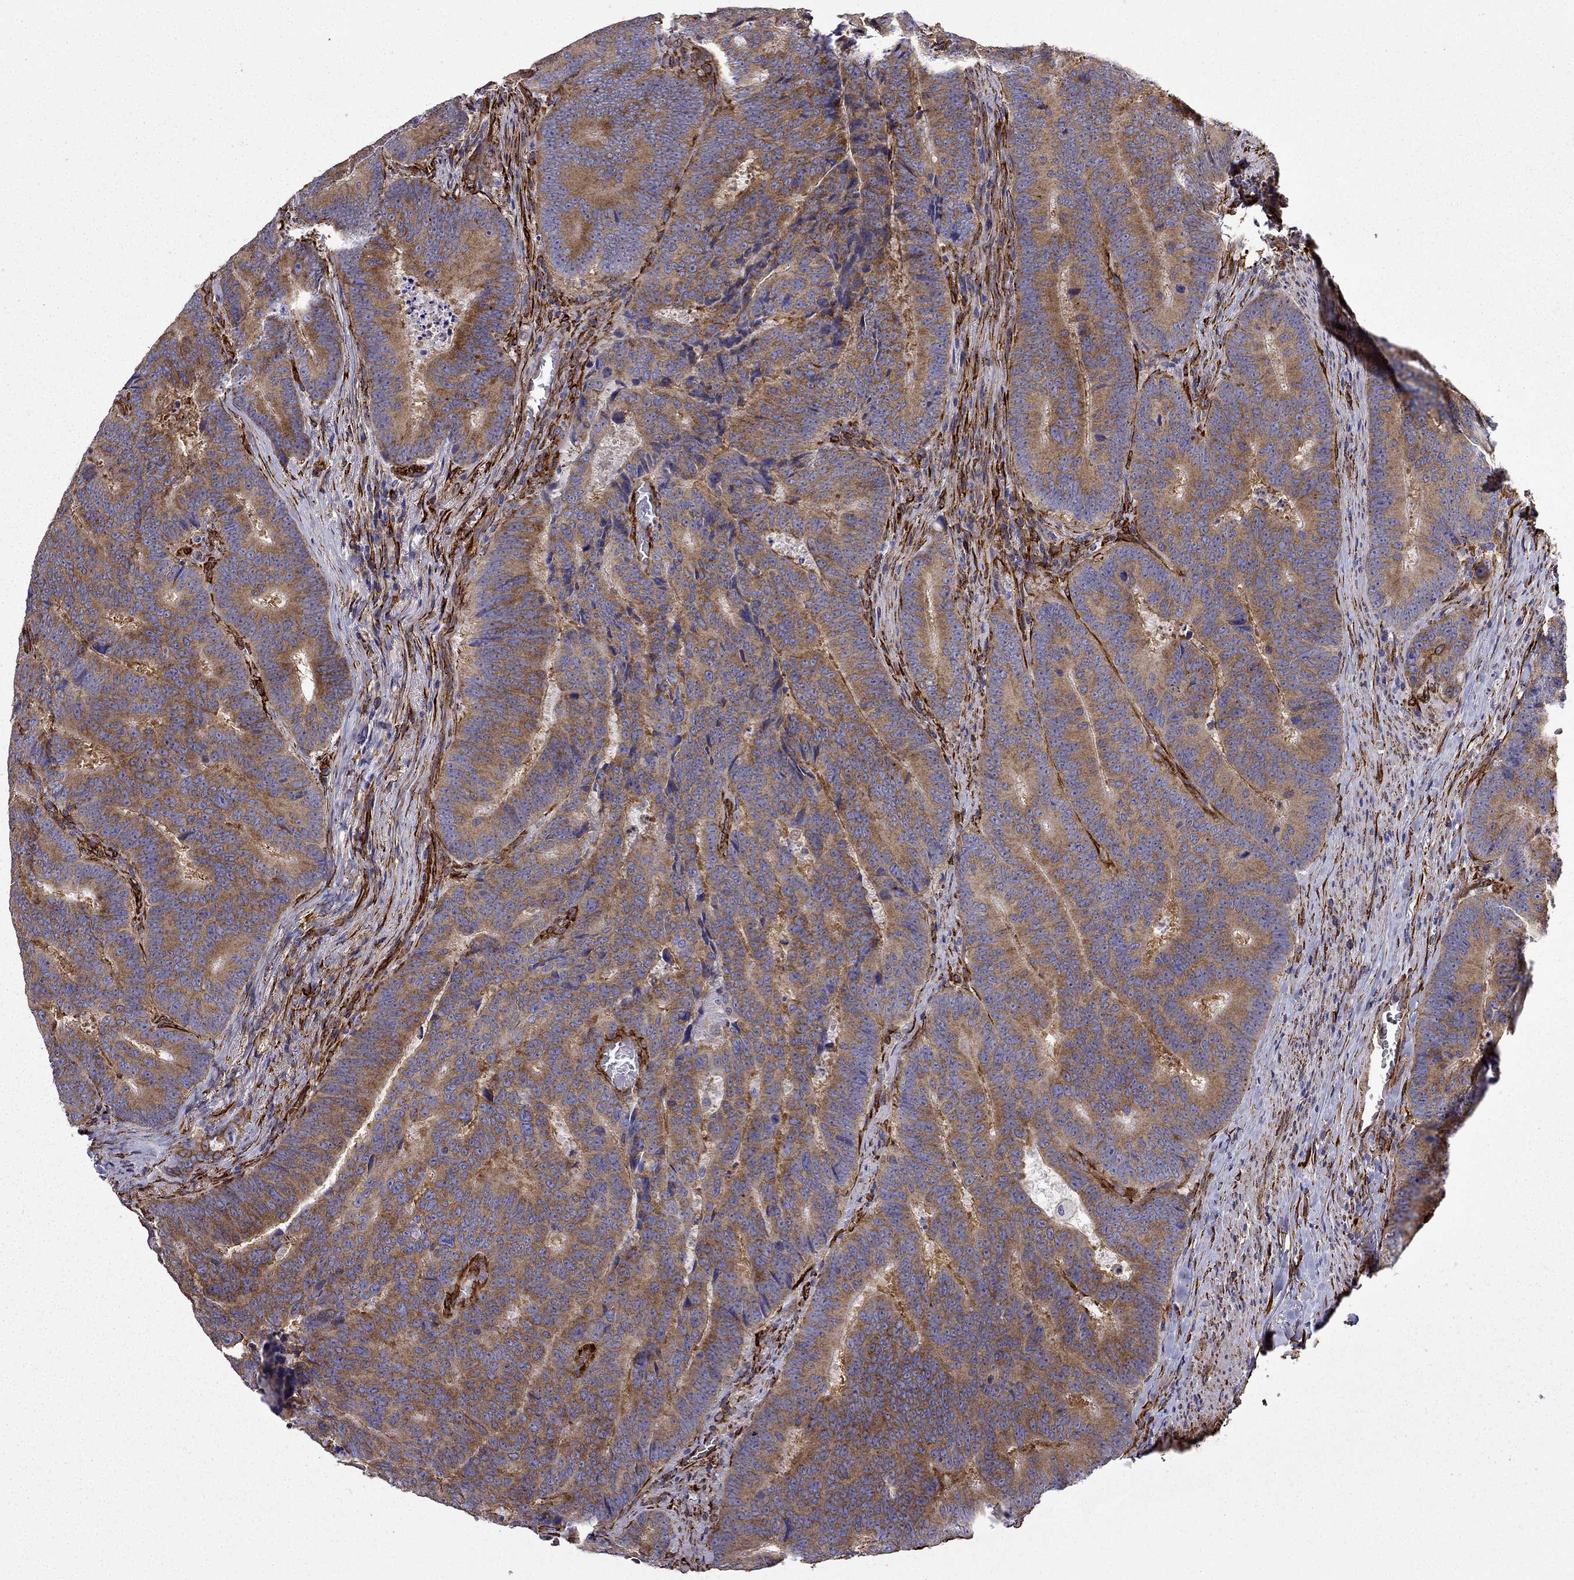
{"staining": {"intensity": "strong", "quantity": ">75%", "location": "cytoplasmic/membranous"}, "tissue": "colorectal cancer", "cell_type": "Tumor cells", "image_type": "cancer", "snomed": [{"axis": "morphology", "description": "Adenocarcinoma, NOS"}, {"axis": "topography", "description": "Colon"}], "caption": "Immunohistochemistry (IHC) of human colorectal cancer exhibits high levels of strong cytoplasmic/membranous expression in about >75% of tumor cells.", "gene": "MAP4", "patient": {"sex": "female", "age": 82}}